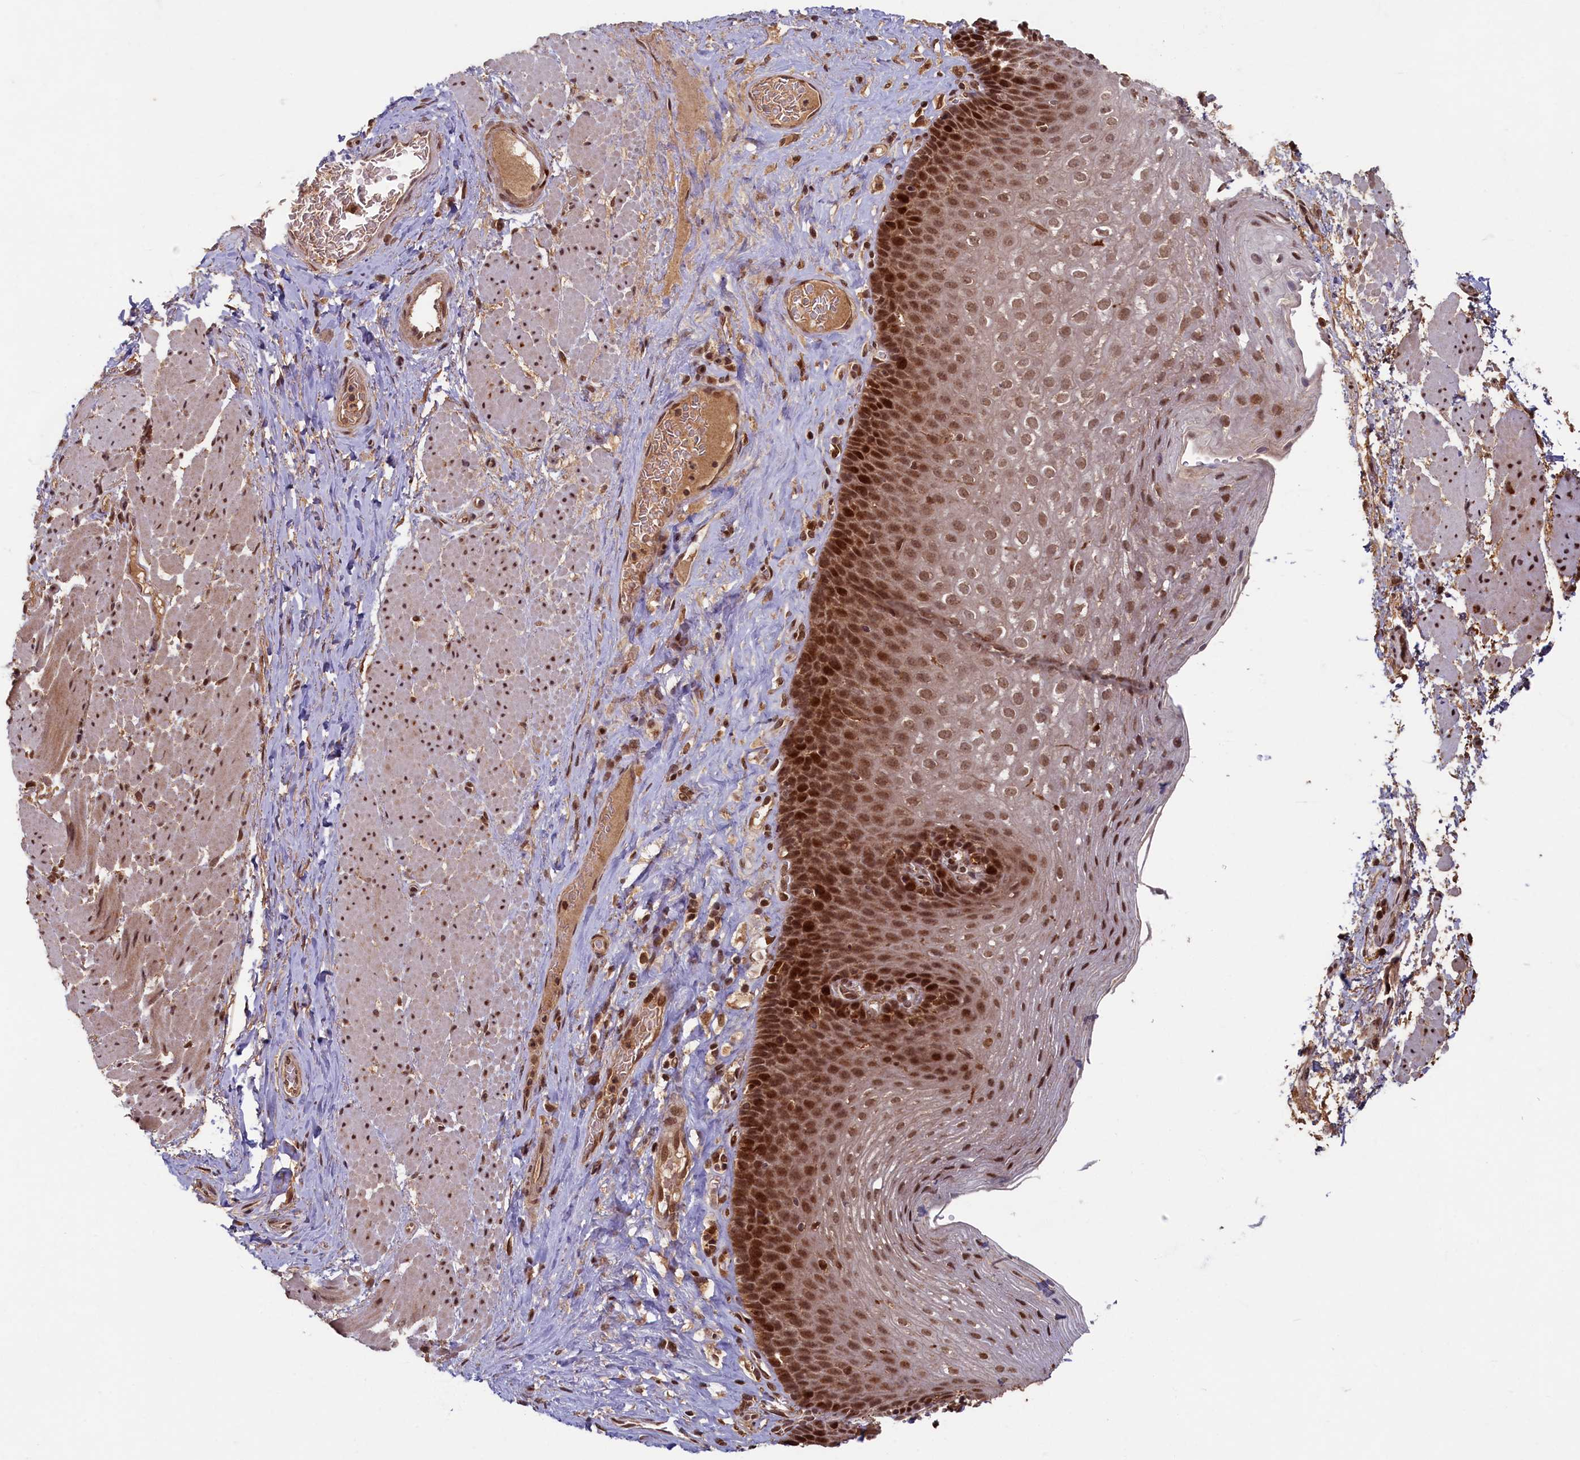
{"staining": {"intensity": "strong", "quantity": ">75%", "location": "cytoplasmic/membranous,nuclear"}, "tissue": "esophagus", "cell_type": "Squamous epithelial cells", "image_type": "normal", "snomed": [{"axis": "morphology", "description": "Normal tissue, NOS"}, {"axis": "topography", "description": "Esophagus"}], "caption": "IHC photomicrograph of normal esophagus stained for a protein (brown), which reveals high levels of strong cytoplasmic/membranous,nuclear positivity in about >75% of squamous epithelial cells.", "gene": "BRCA1", "patient": {"sex": "female", "age": 66}}